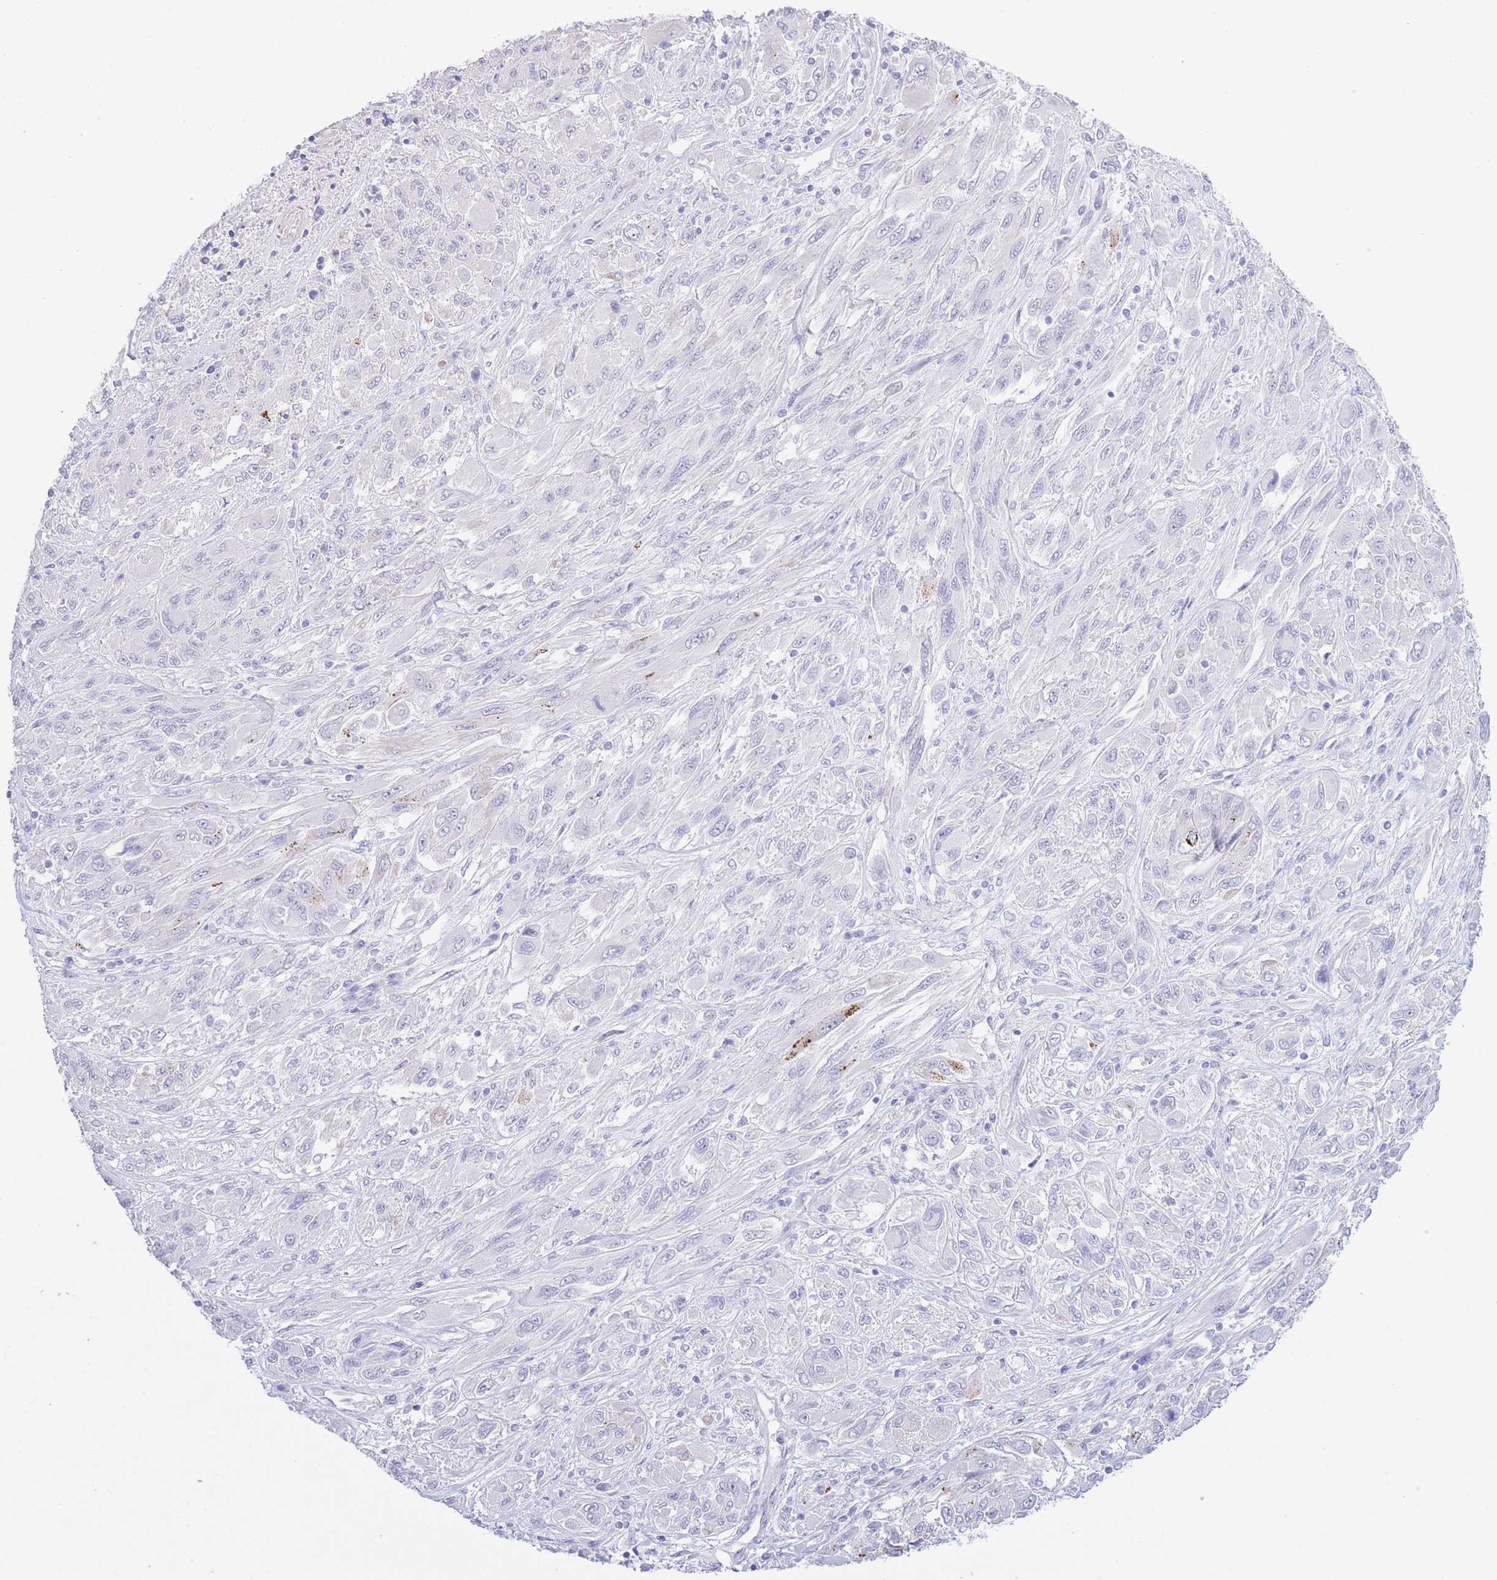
{"staining": {"intensity": "negative", "quantity": "none", "location": "none"}, "tissue": "melanoma", "cell_type": "Tumor cells", "image_type": "cancer", "snomed": [{"axis": "morphology", "description": "Malignant melanoma, NOS"}, {"axis": "topography", "description": "Skin"}], "caption": "High power microscopy image of an immunohistochemistry histopathology image of melanoma, revealing no significant expression in tumor cells.", "gene": "PKLR", "patient": {"sex": "female", "age": 91}}